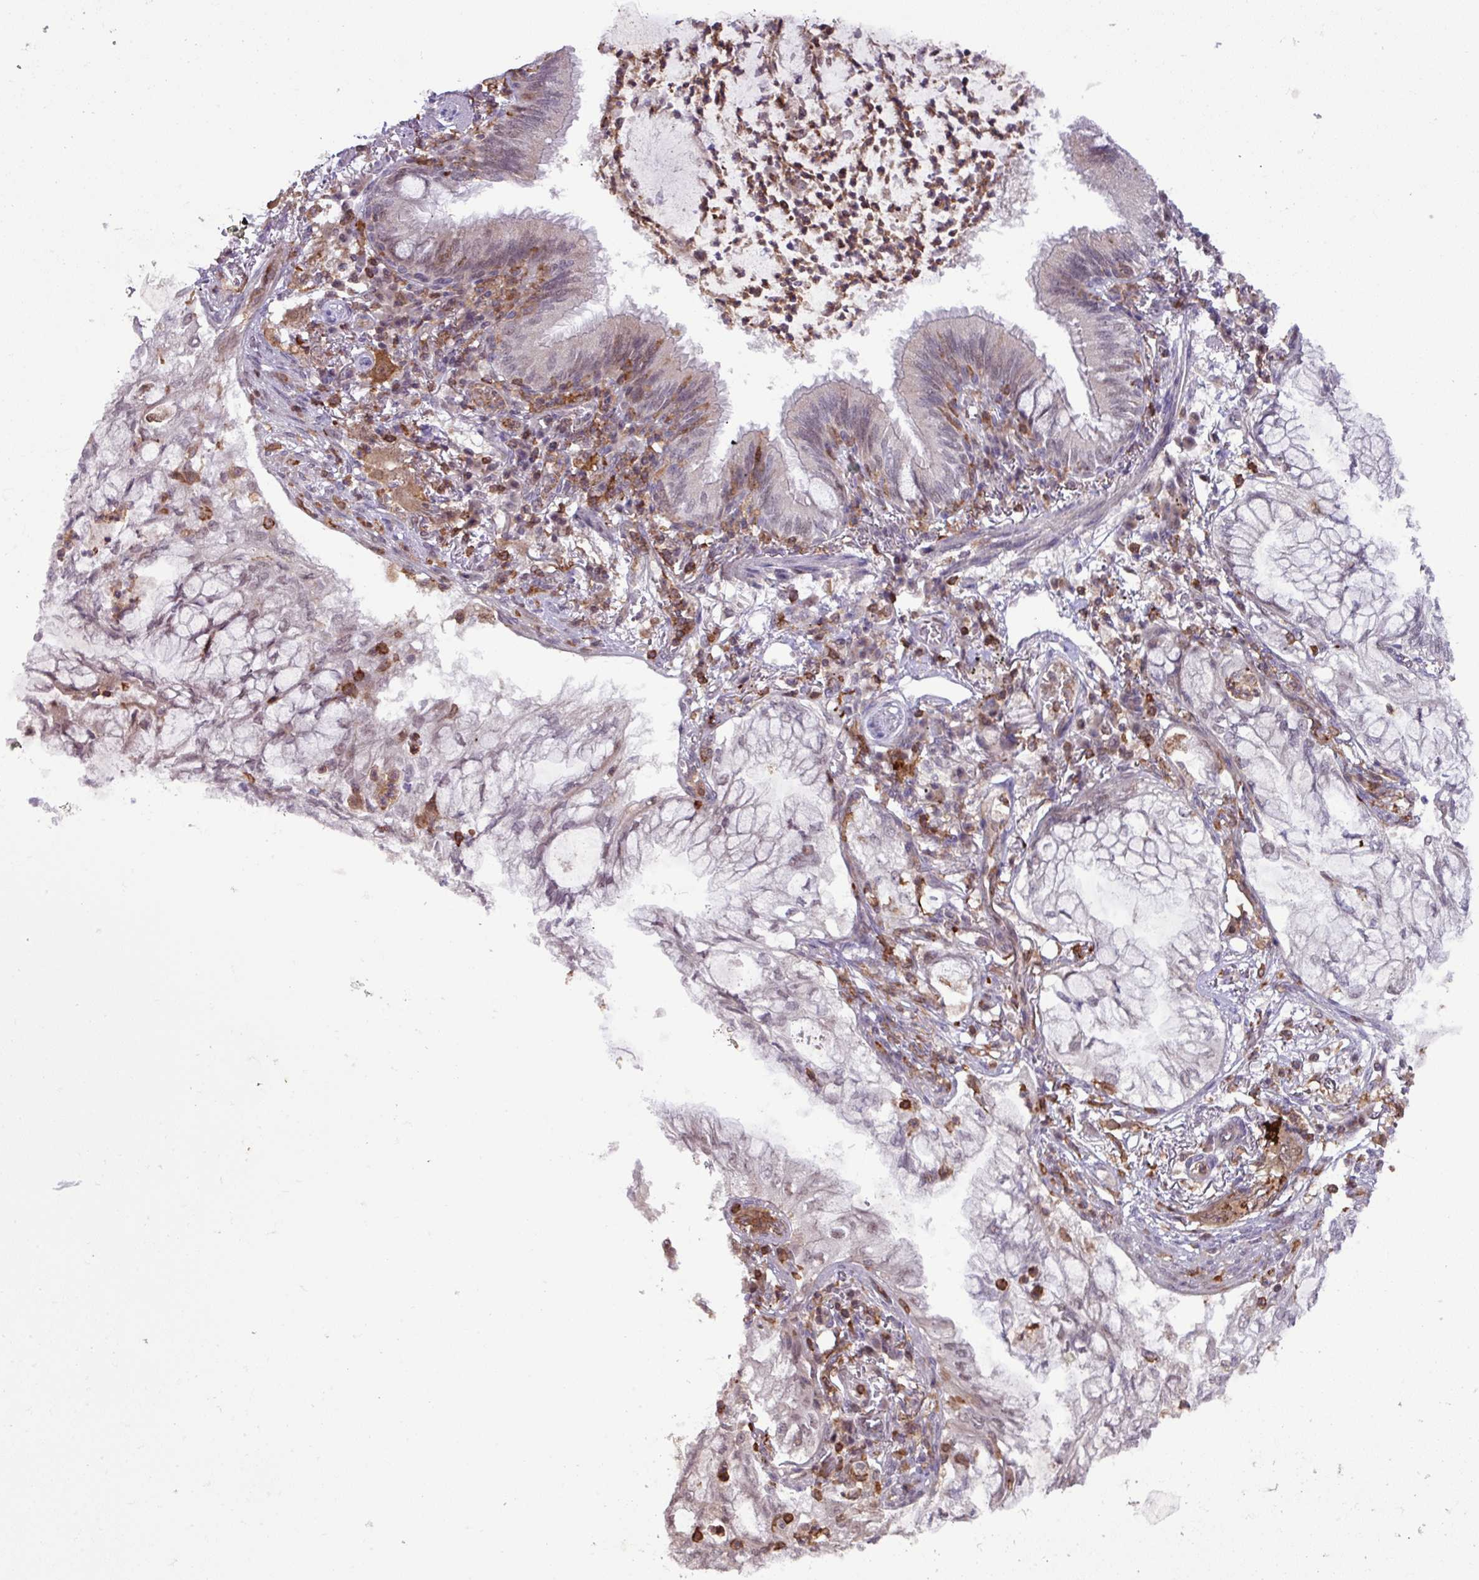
{"staining": {"intensity": "negative", "quantity": "none", "location": "none"}, "tissue": "lung cancer", "cell_type": "Tumor cells", "image_type": "cancer", "snomed": [{"axis": "morphology", "description": "Adenocarcinoma, NOS"}, {"axis": "topography", "description": "Lung"}], "caption": "There is no significant staining in tumor cells of lung cancer. Brightfield microscopy of IHC stained with DAB (brown) and hematoxylin (blue), captured at high magnification.", "gene": "GON7", "patient": {"sex": "female", "age": 70}}